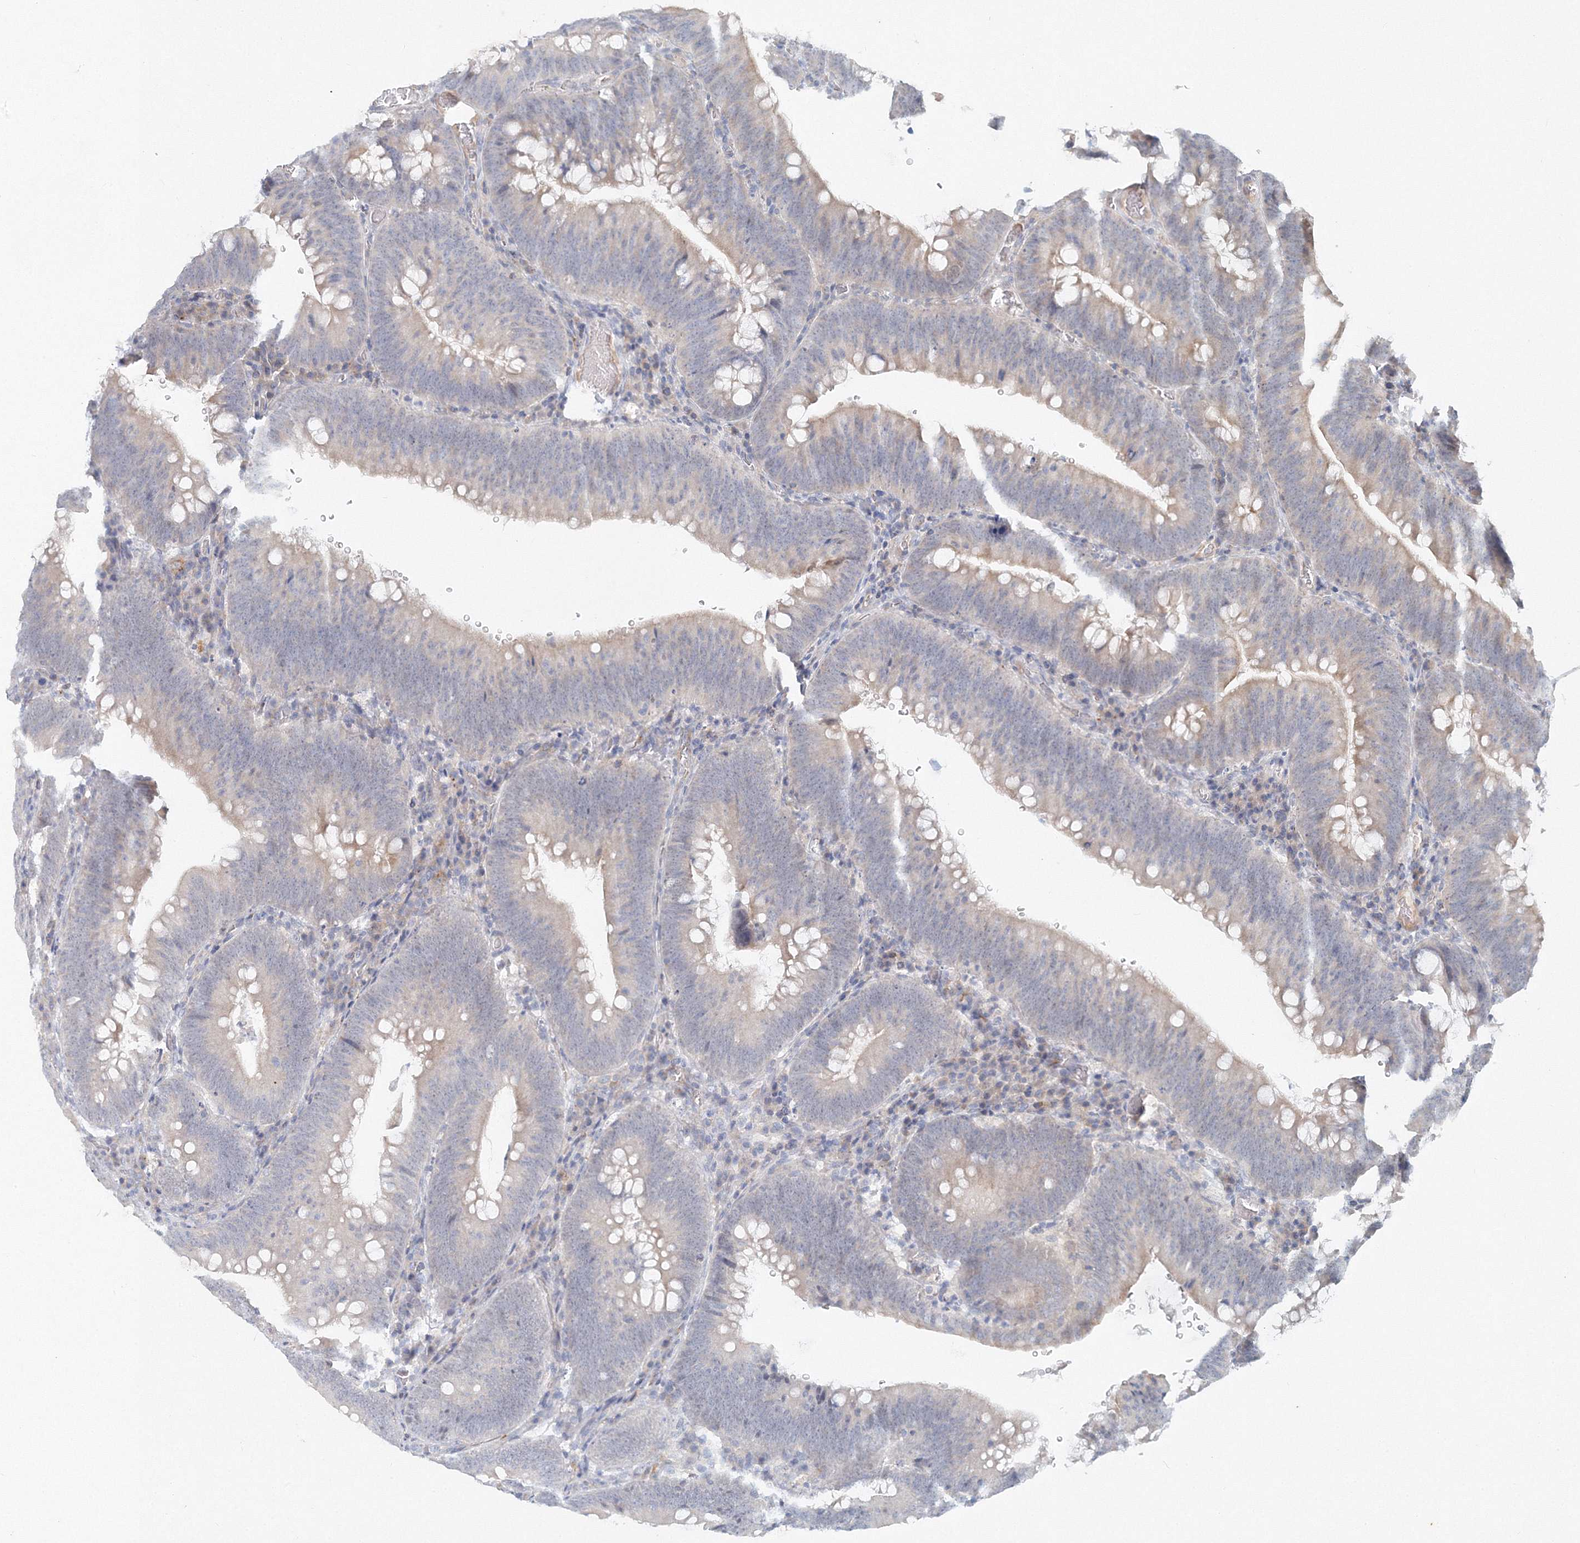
{"staining": {"intensity": "negative", "quantity": "none", "location": "none"}, "tissue": "colorectal cancer", "cell_type": "Tumor cells", "image_type": "cancer", "snomed": [{"axis": "morphology", "description": "Normal tissue, NOS"}, {"axis": "topography", "description": "Colon"}], "caption": "Micrograph shows no significant protein positivity in tumor cells of colorectal cancer.", "gene": "SH3BP5", "patient": {"sex": "female", "age": 82}}